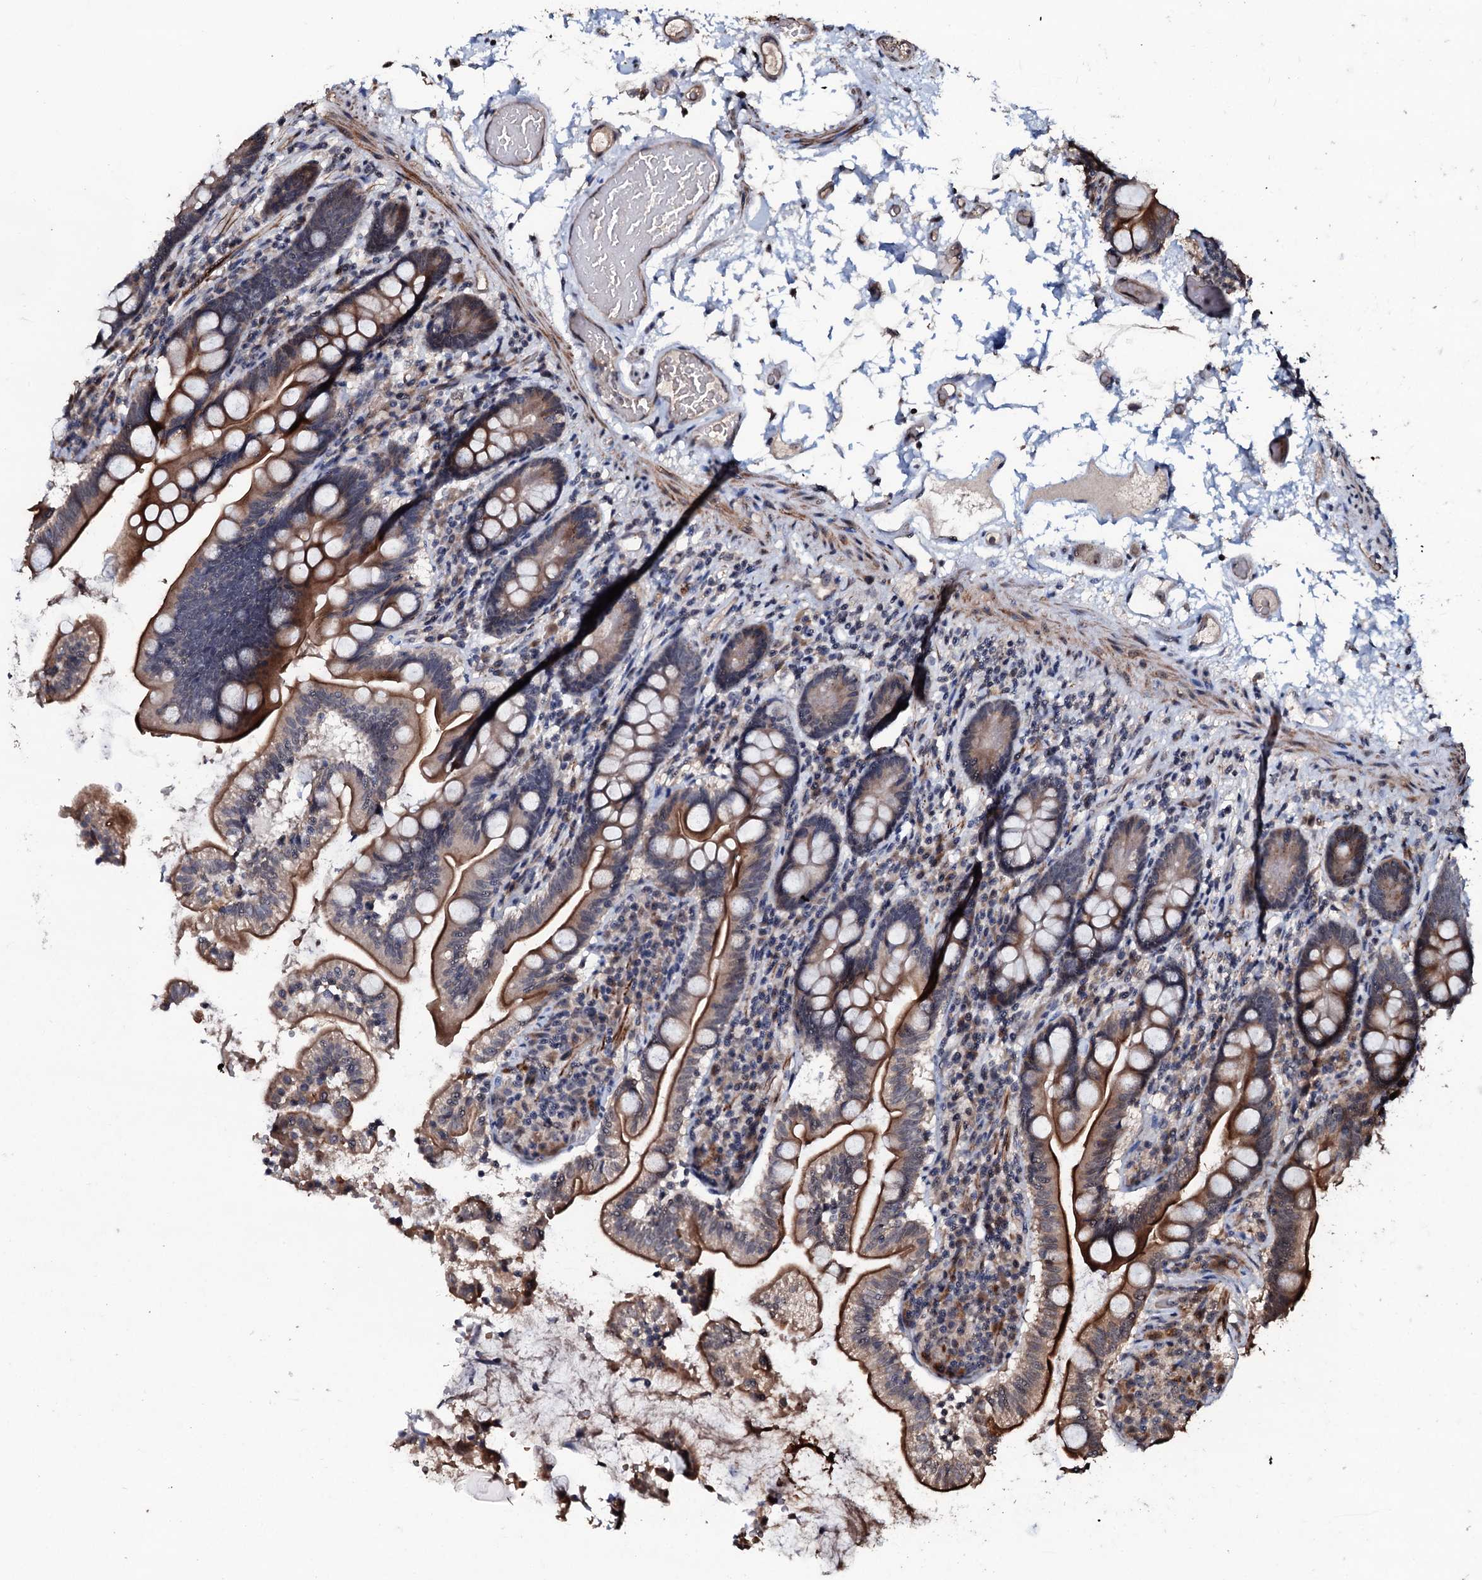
{"staining": {"intensity": "moderate", "quantity": ">75%", "location": "cytoplasmic/membranous"}, "tissue": "small intestine", "cell_type": "Glandular cells", "image_type": "normal", "snomed": [{"axis": "morphology", "description": "Normal tissue, NOS"}, {"axis": "topography", "description": "Small intestine"}], "caption": "High-power microscopy captured an immunohistochemistry micrograph of benign small intestine, revealing moderate cytoplasmic/membranous positivity in approximately >75% of glandular cells.", "gene": "SUPT7L", "patient": {"sex": "female", "age": 64}}